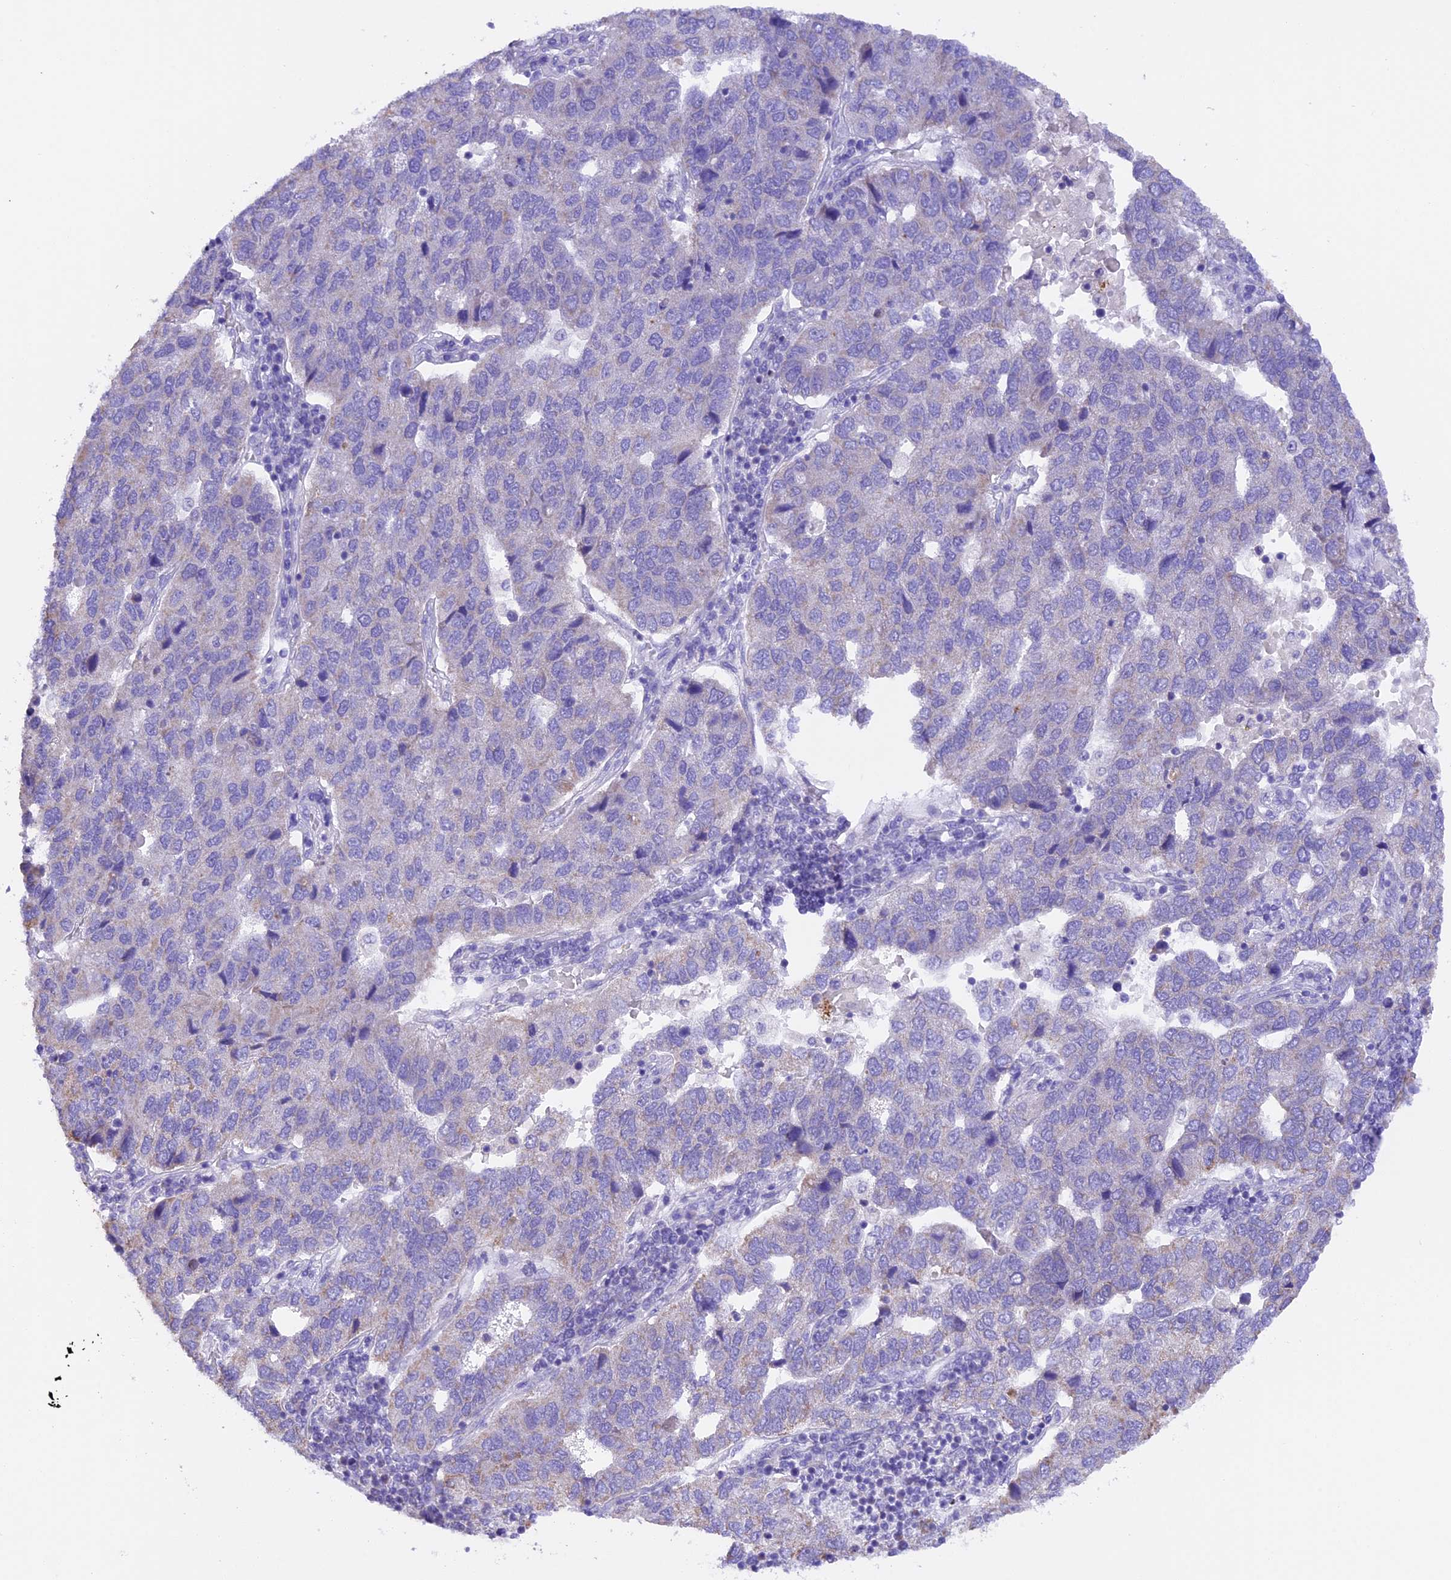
{"staining": {"intensity": "negative", "quantity": "none", "location": "none"}, "tissue": "pancreatic cancer", "cell_type": "Tumor cells", "image_type": "cancer", "snomed": [{"axis": "morphology", "description": "Adenocarcinoma, NOS"}, {"axis": "topography", "description": "Pancreas"}], "caption": "High magnification brightfield microscopy of pancreatic adenocarcinoma stained with DAB (brown) and counterstained with hematoxylin (blue): tumor cells show no significant expression.", "gene": "PKIA", "patient": {"sex": "female", "age": 61}}